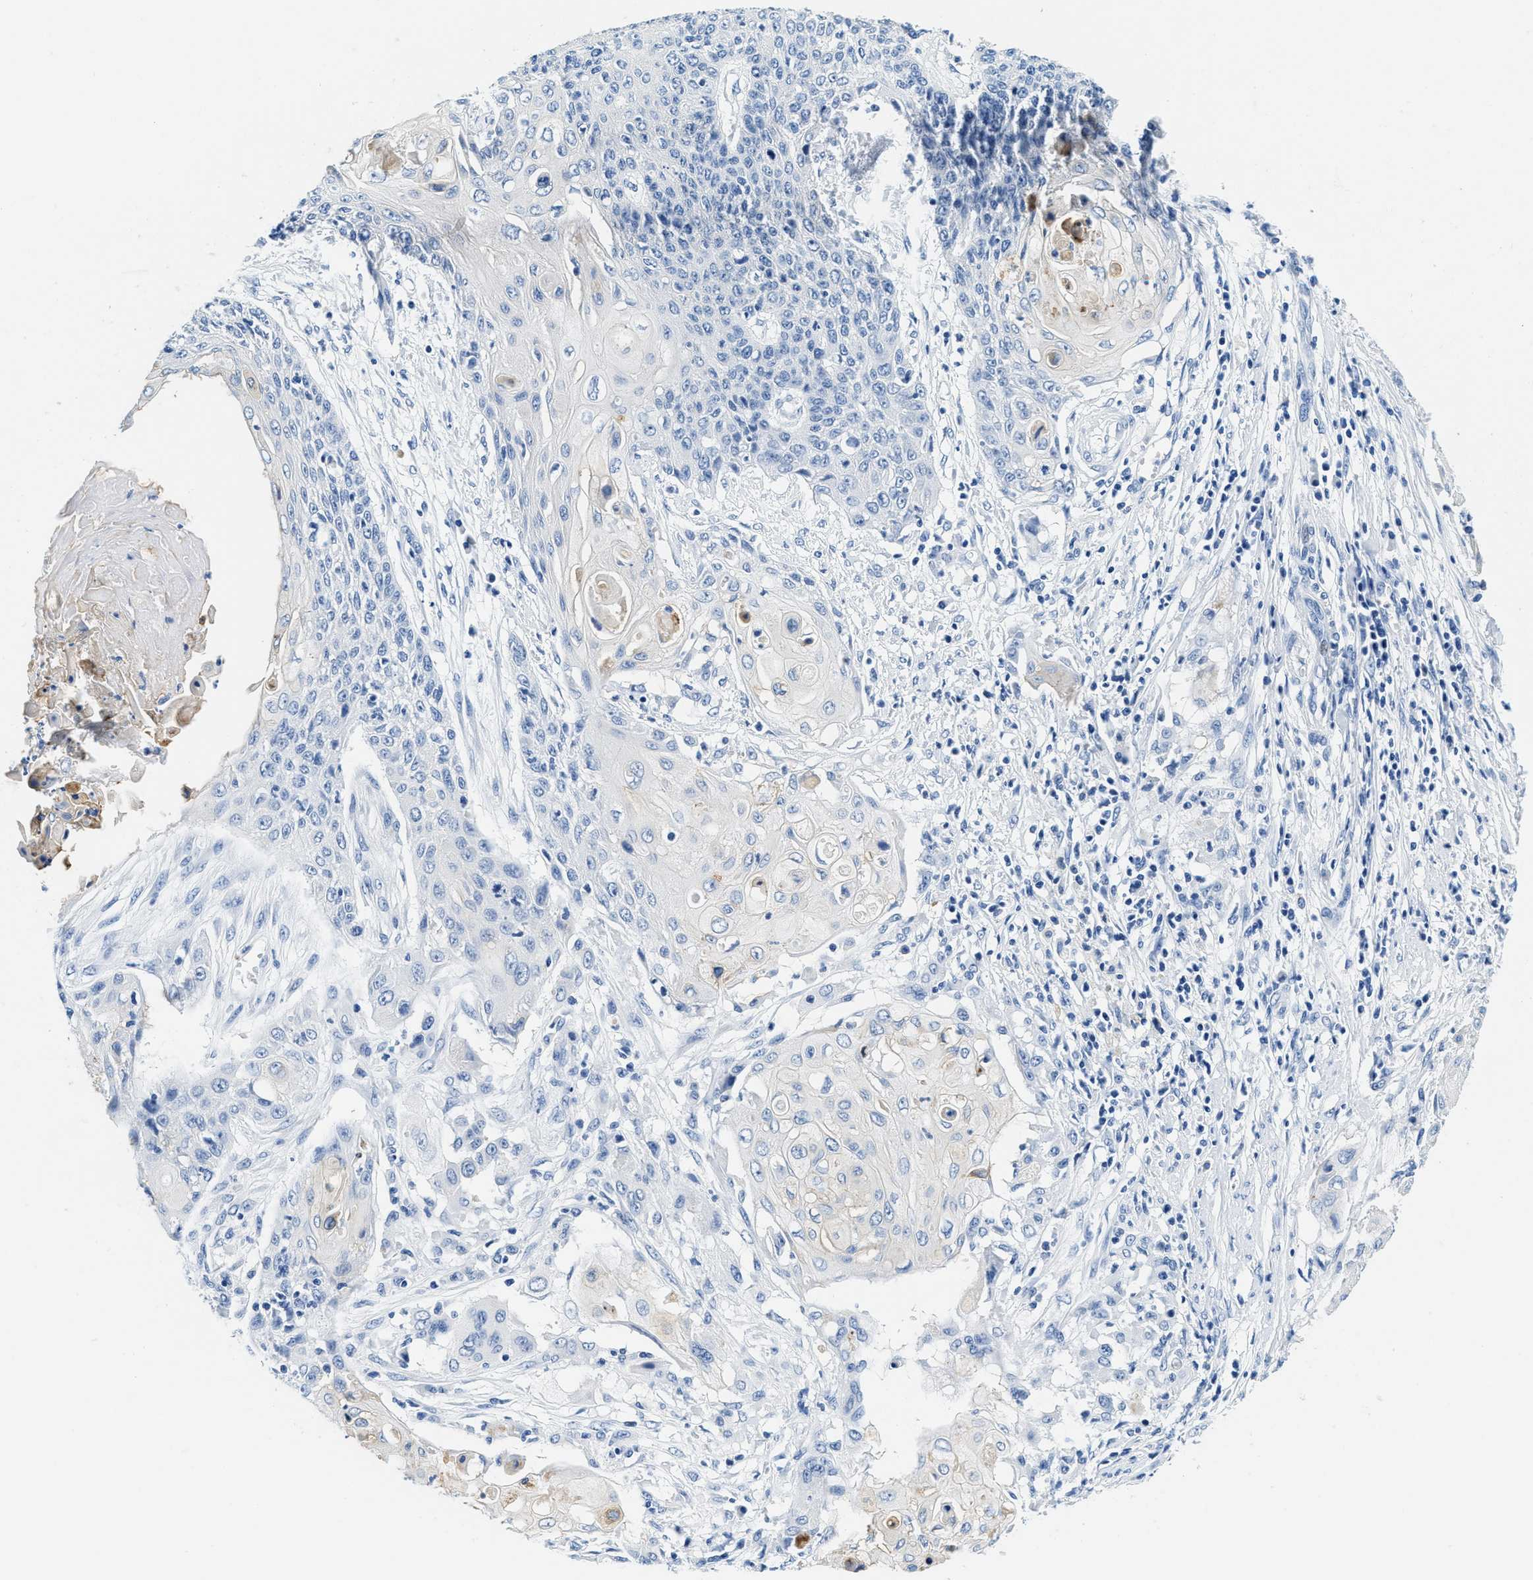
{"staining": {"intensity": "negative", "quantity": "none", "location": "none"}, "tissue": "cervical cancer", "cell_type": "Tumor cells", "image_type": "cancer", "snomed": [{"axis": "morphology", "description": "Squamous cell carcinoma, NOS"}, {"axis": "topography", "description": "Cervix"}], "caption": "A micrograph of squamous cell carcinoma (cervical) stained for a protein displays no brown staining in tumor cells.", "gene": "GSTM3", "patient": {"sex": "female", "age": 39}}